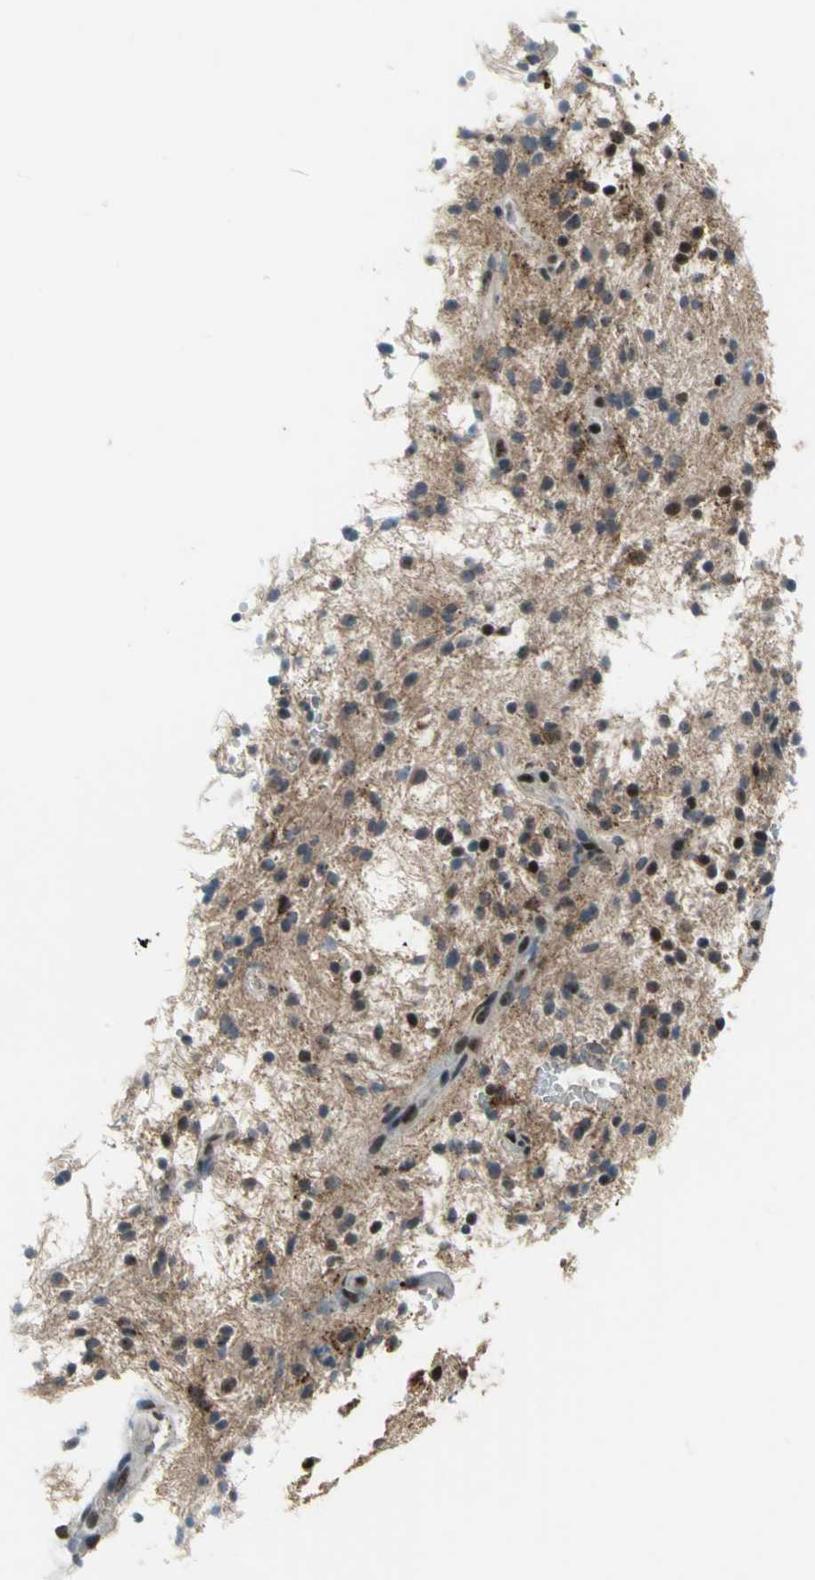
{"staining": {"intensity": "moderate", "quantity": ">75%", "location": "cytoplasmic/membranous,nuclear"}, "tissue": "glioma", "cell_type": "Tumor cells", "image_type": "cancer", "snomed": [{"axis": "morphology", "description": "Glioma, malignant, NOS"}, {"axis": "topography", "description": "Cerebellum"}], "caption": "Moderate cytoplasmic/membranous and nuclear staining for a protein is present in approximately >75% of tumor cells of glioma using IHC.", "gene": "ELF2", "patient": {"sex": "female", "age": 10}}